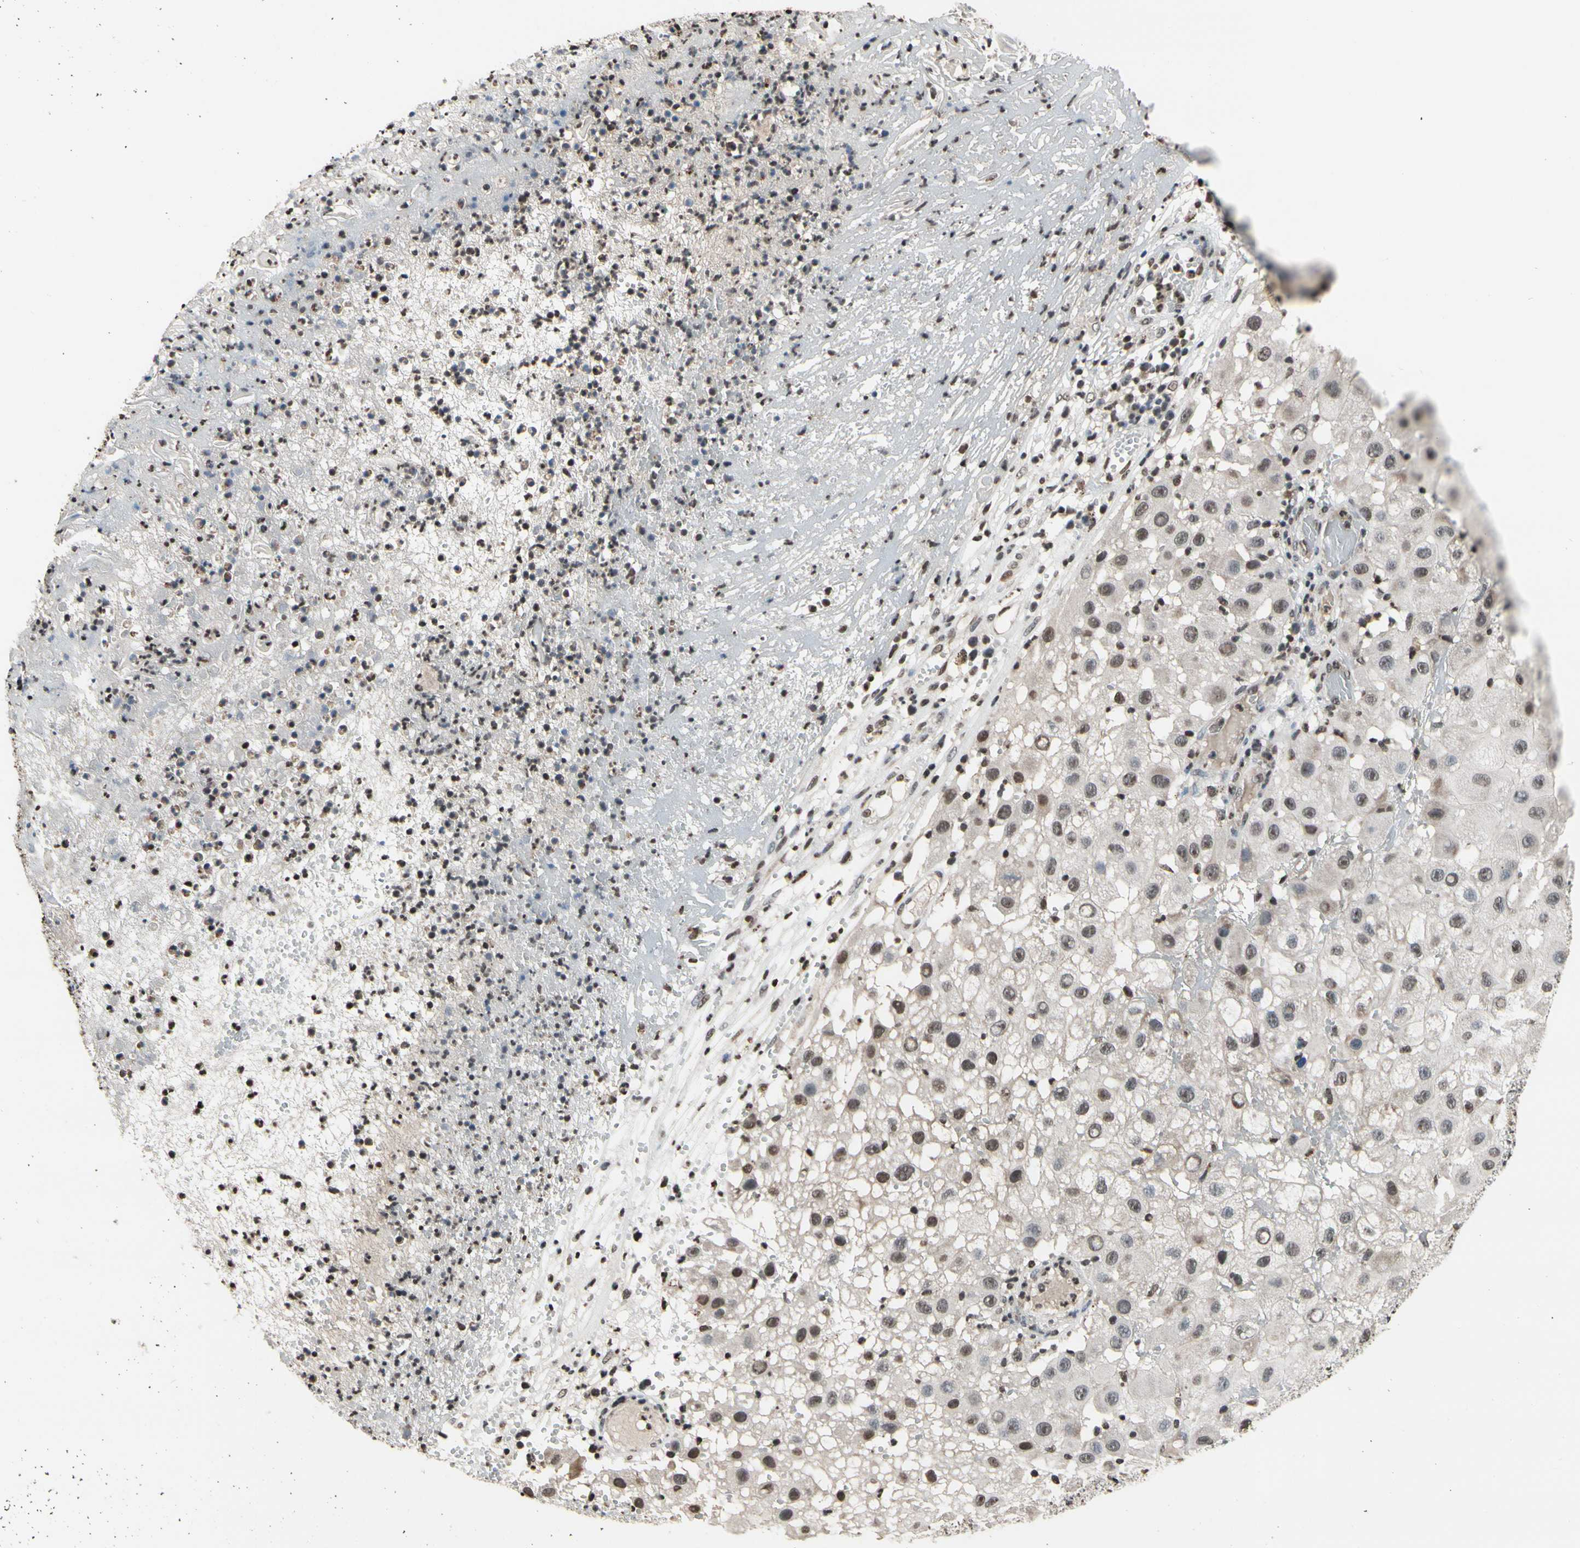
{"staining": {"intensity": "negative", "quantity": "none", "location": "none"}, "tissue": "melanoma", "cell_type": "Tumor cells", "image_type": "cancer", "snomed": [{"axis": "morphology", "description": "Malignant melanoma, NOS"}, {"axis": "topography", "description": "Skin"}], "caption": "Immunohistochemical staining of malignant melanoma displays no significant expression in tumor cells.", "gene": "HIPK2", "patient": {"sex": "female", "age": 81}}